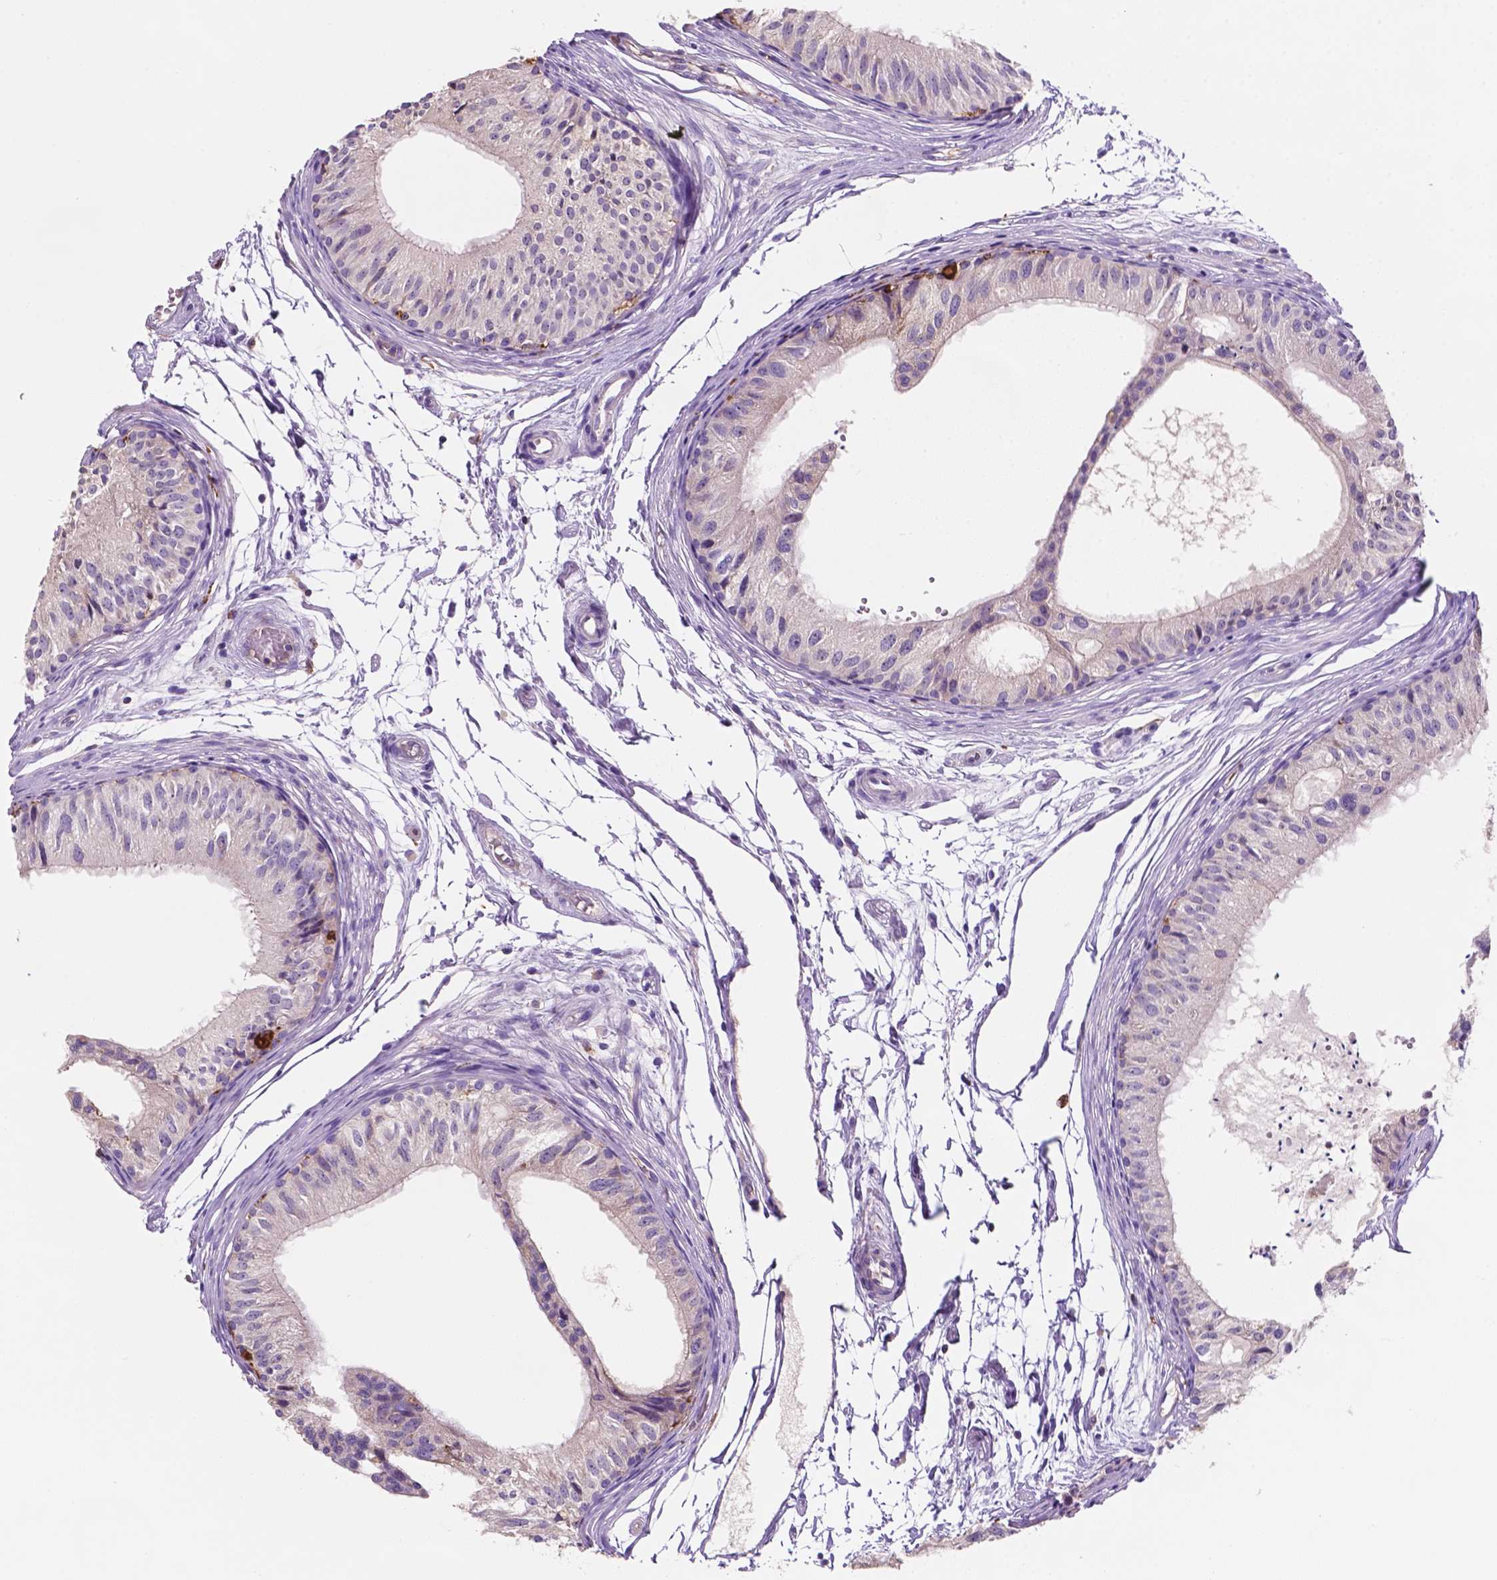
{"staining": {"intensity": "moderate", "quantity": "<25%", "location": "cytoplasmic/membranous"}, "tissue": "epididymis", "cell_type": "Glandular cells", "image_type": "normal", "snomed": [{"axis": "morphology", "description": "Normal tissue, NOS"}, {"axis": "topography", "description": "Epididymis"}], "caption": "Immunohistochemistry micrograph of normal epididymis: human epididymis stained using immunohistochemistry reveals low levels of moderate protein expression localized specifically in the cytoplasmic/membranous of glandular cells, appearing as a cytoplasmic/membranous brown color.", "gene": "MKRN2OS", "patient": {"sex": "male", "age": 25}}